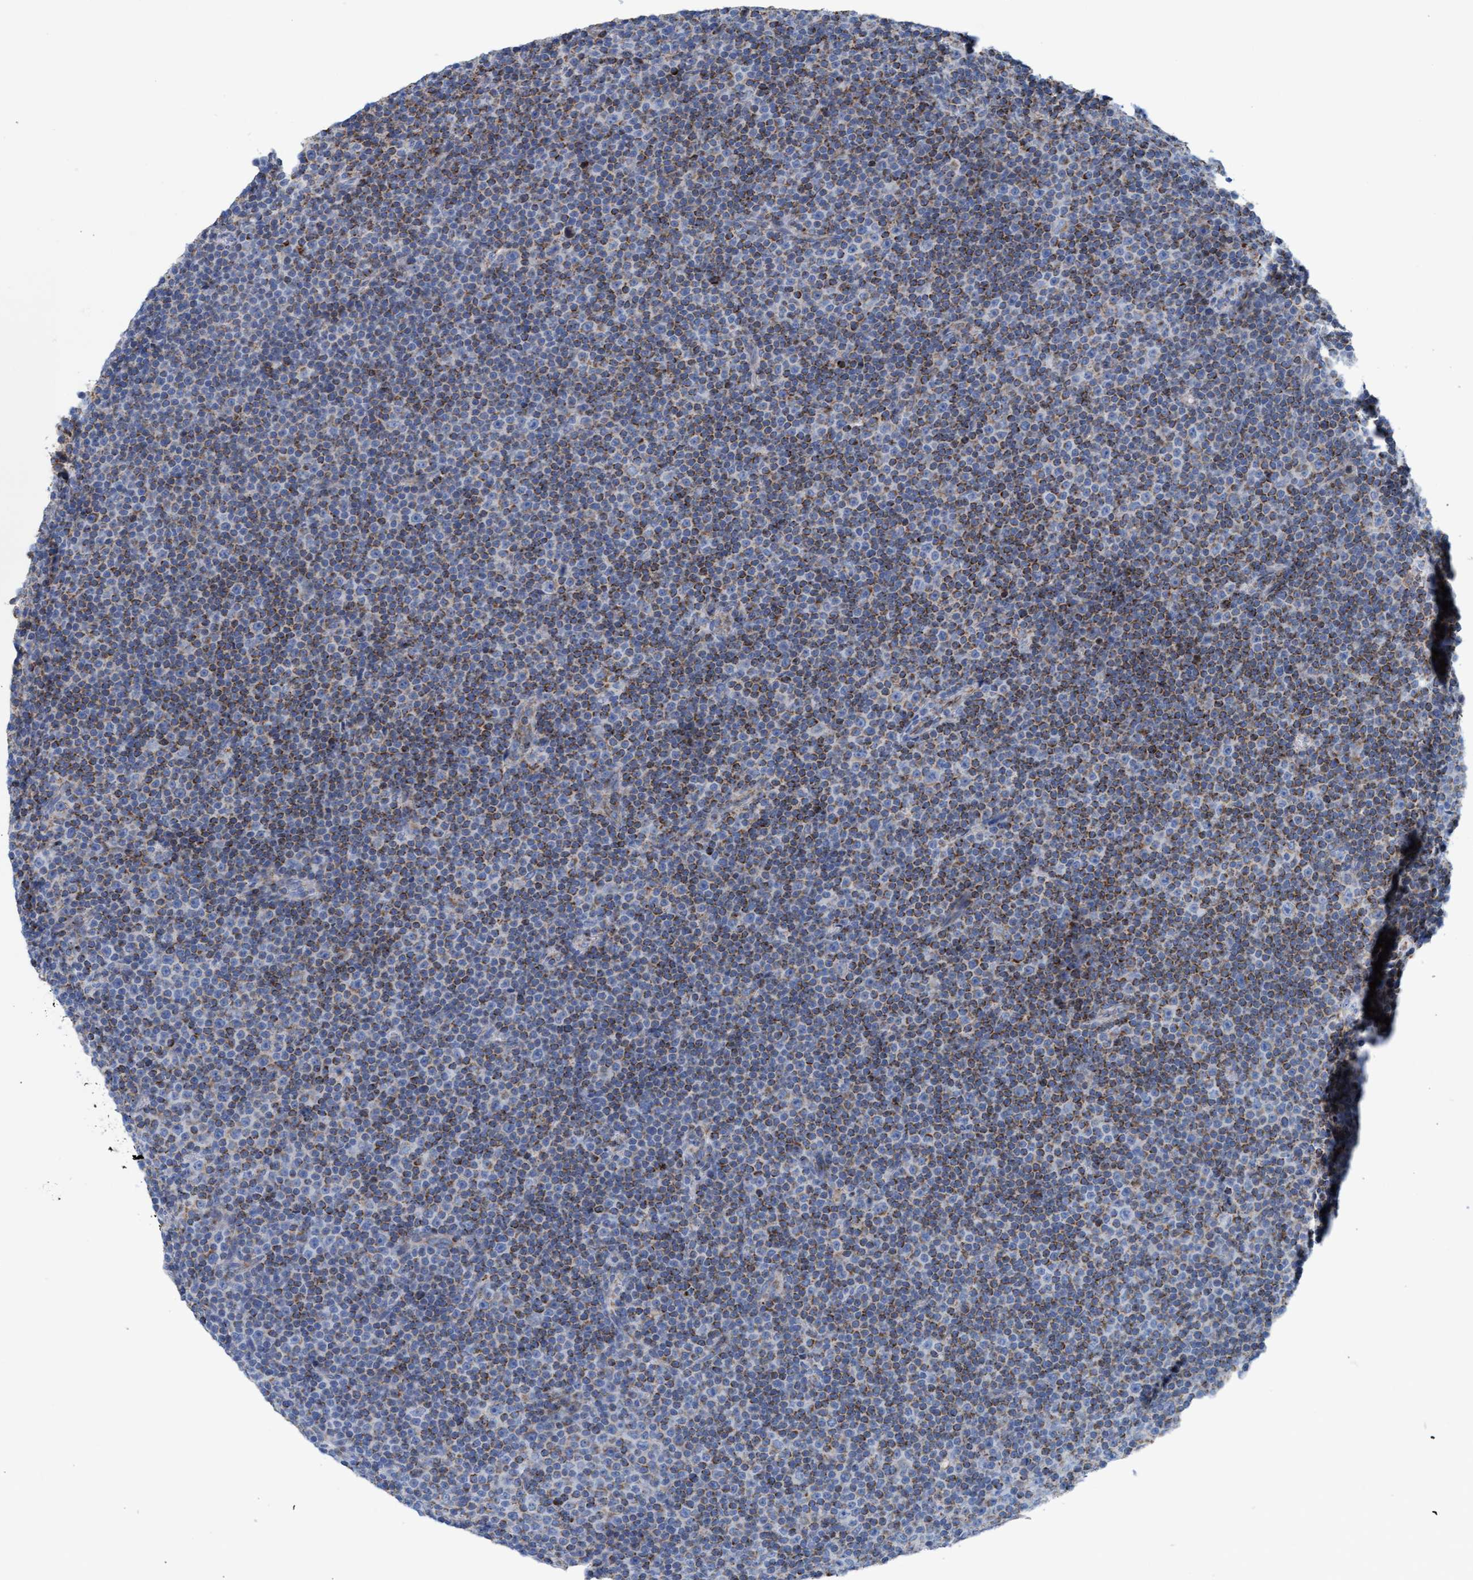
{"staining": {"intensity": "moderate", "quantity": "25%-75%", "location": "cytoplasmic/membranous"}, "tissue": "lymphoma", "cell_type": "Tumor cells", "image_type": "cancer", "snomed": [{"axis": "morphology", "description": "Malignant lymphoma, non-Hodgkin's type, Low grade"}, {"axis": "topography", "description": "Lymph node"}], "caption": "High-magnification brightfield microscopy of low-grade malignant lymphoma, non-Hodgkin's type stained with DAB (brown) and counterstained with hematoxylin (blue). tumor cells exhibit moderate cytoplasmic/membranous positivity is appreciated in about25%-75% of cells.", "gene": "GGA3", "patient": {"sex": "female", "age": 67}}